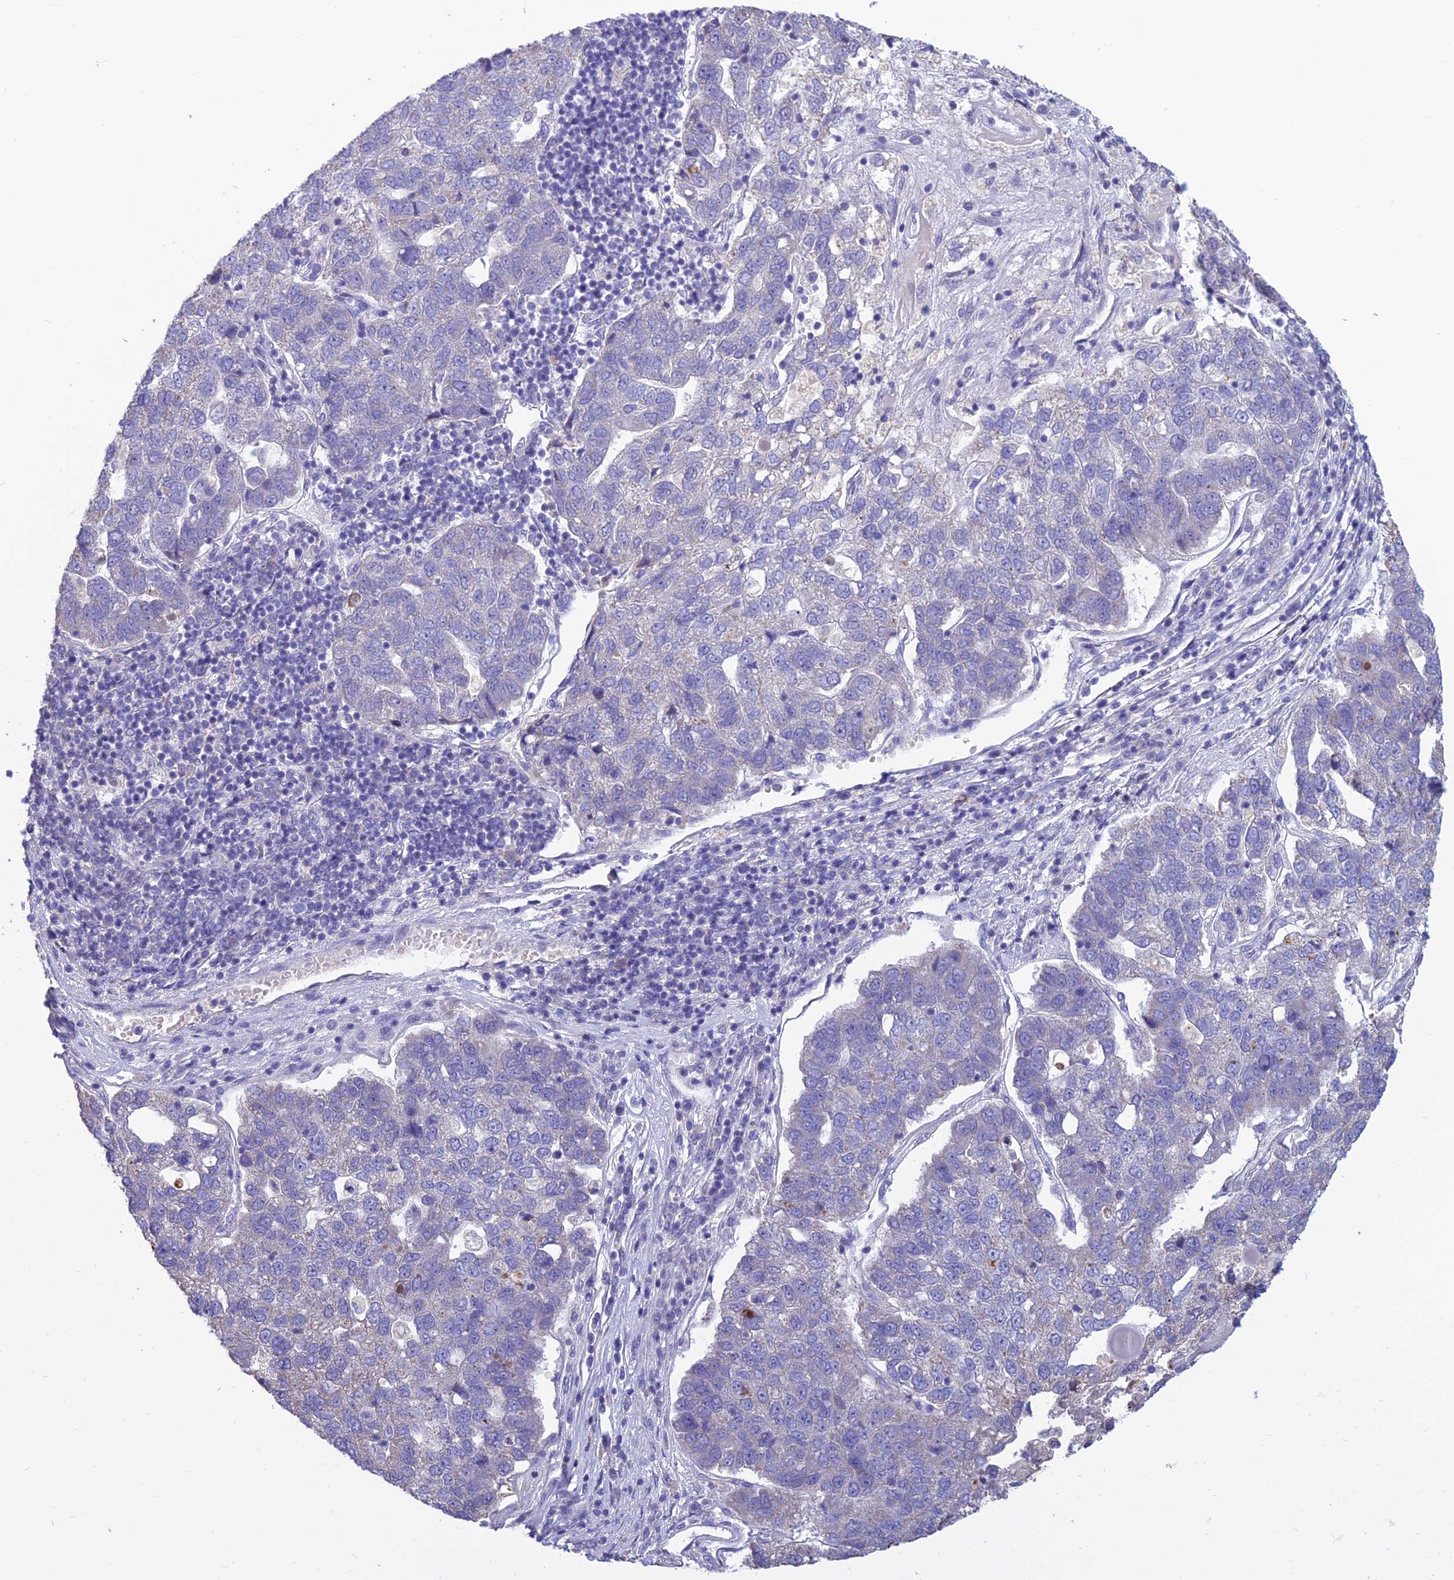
{"staining": {"intensity": "negative", "quantity": "none", "location": "none"}, "tissue": "pancreatic cancer", "cell_type": "Tumor cells", "image_type": "cancer", "snomed": [{"axis": "morphology", "description": "Adenocarcinoma, NOS"}, {"axis": "topography", "description": "Pancreas"}], "caption": "This is an IHC histopathology image of adenocarcinoma (pancreatic). There is no expression in tumor cells.", "gene": "BHMT2", "patient": {"sex": "female", "age": 61}}